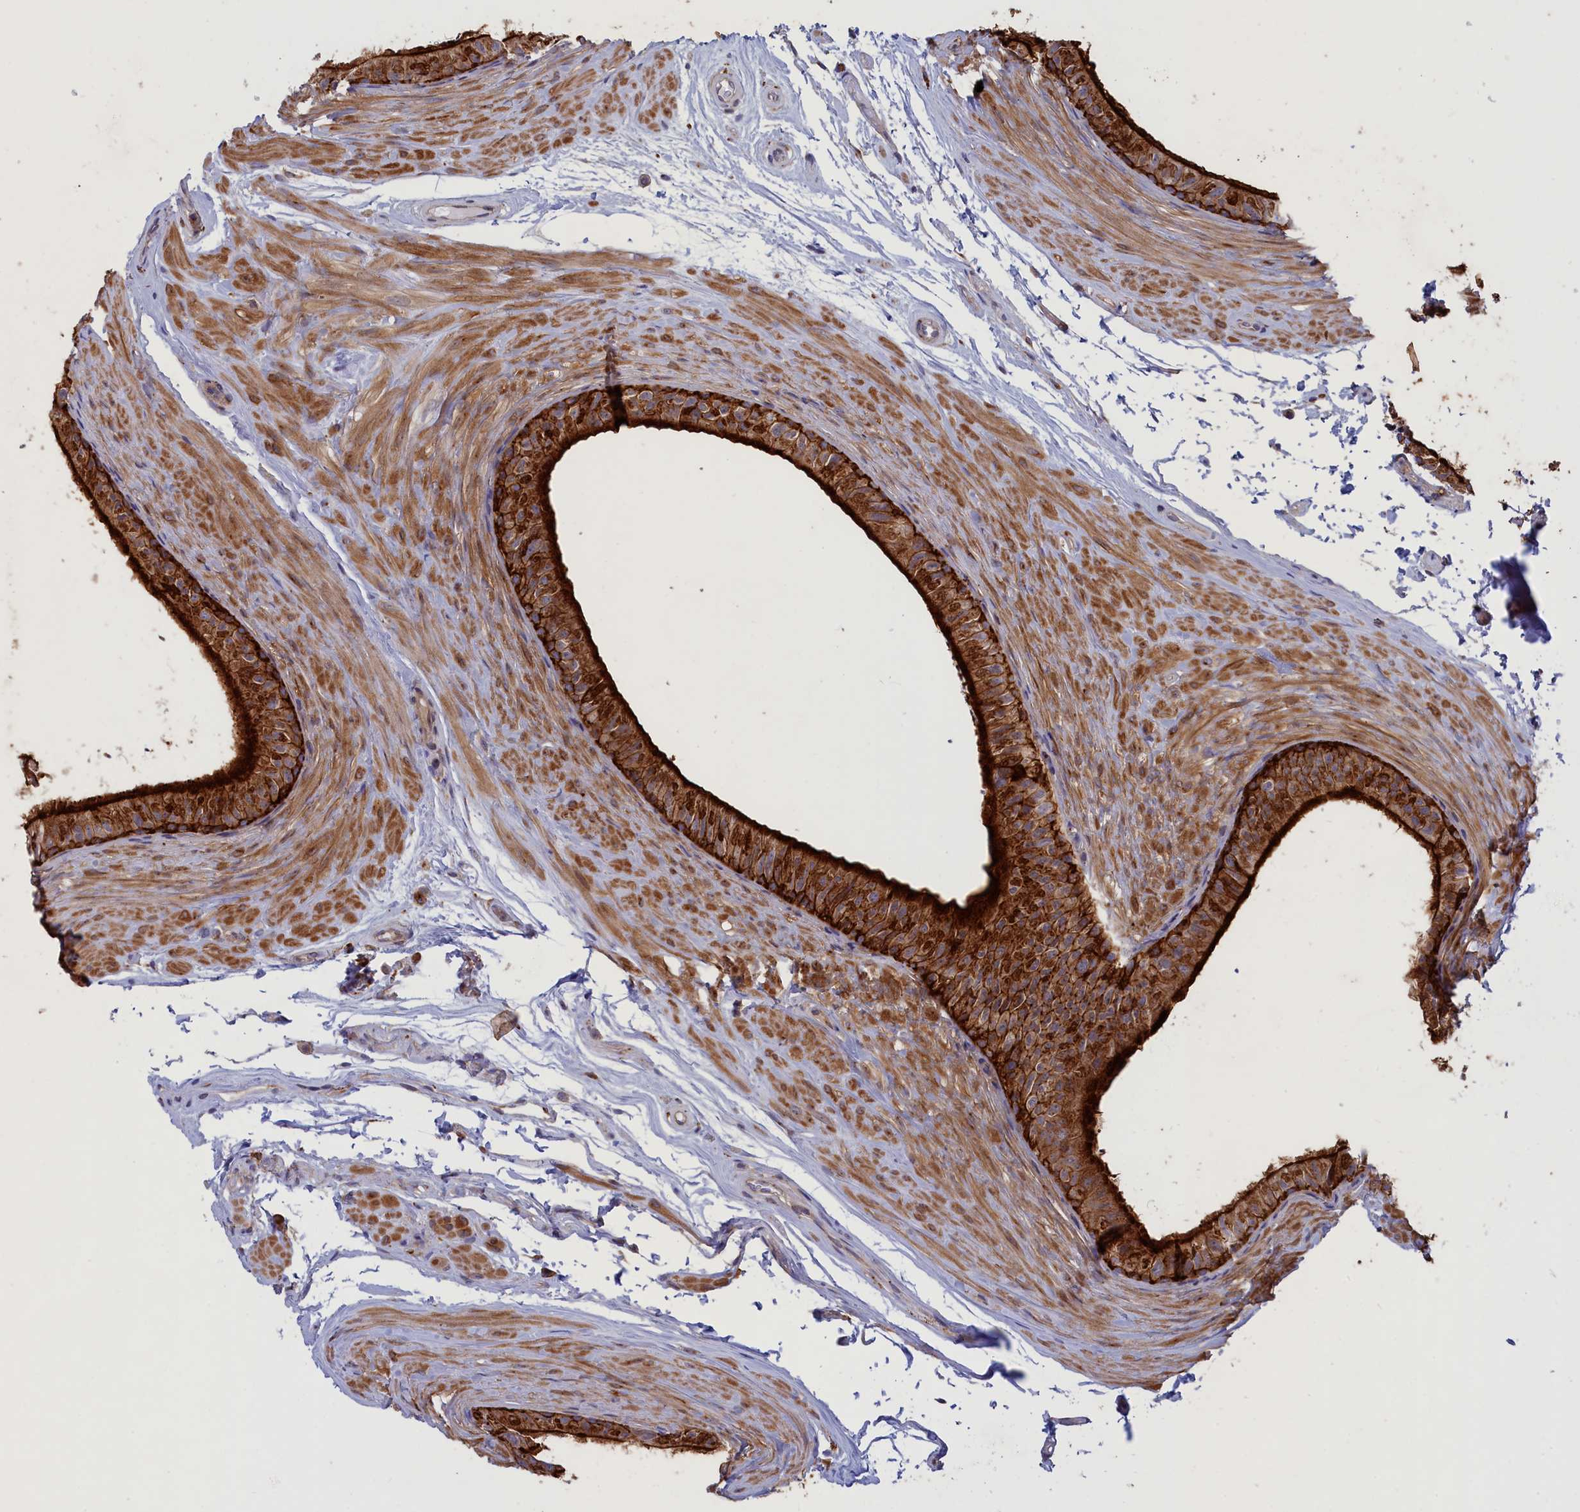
{"staining": {"intensity": "strong", "quantity": ">75%", "location": "cytoplasmic/membranous"}, "tissue": "epididymis", "cell_type": "Glandular cells", "image_type": "normal", "snomed": [{"axis": "morphology", "description": "Normal tissue, NOS"}, {"axis": "topography", "description": "Epididymis"}], "caption": "This is an image of immunohistochemistry staining of normal epididymis, which shows strong positivity in the cytoplasmic/membranous of glandular cells.", "gene": "SCAMP4", "patient": {"sex": "male", "age": 45}}